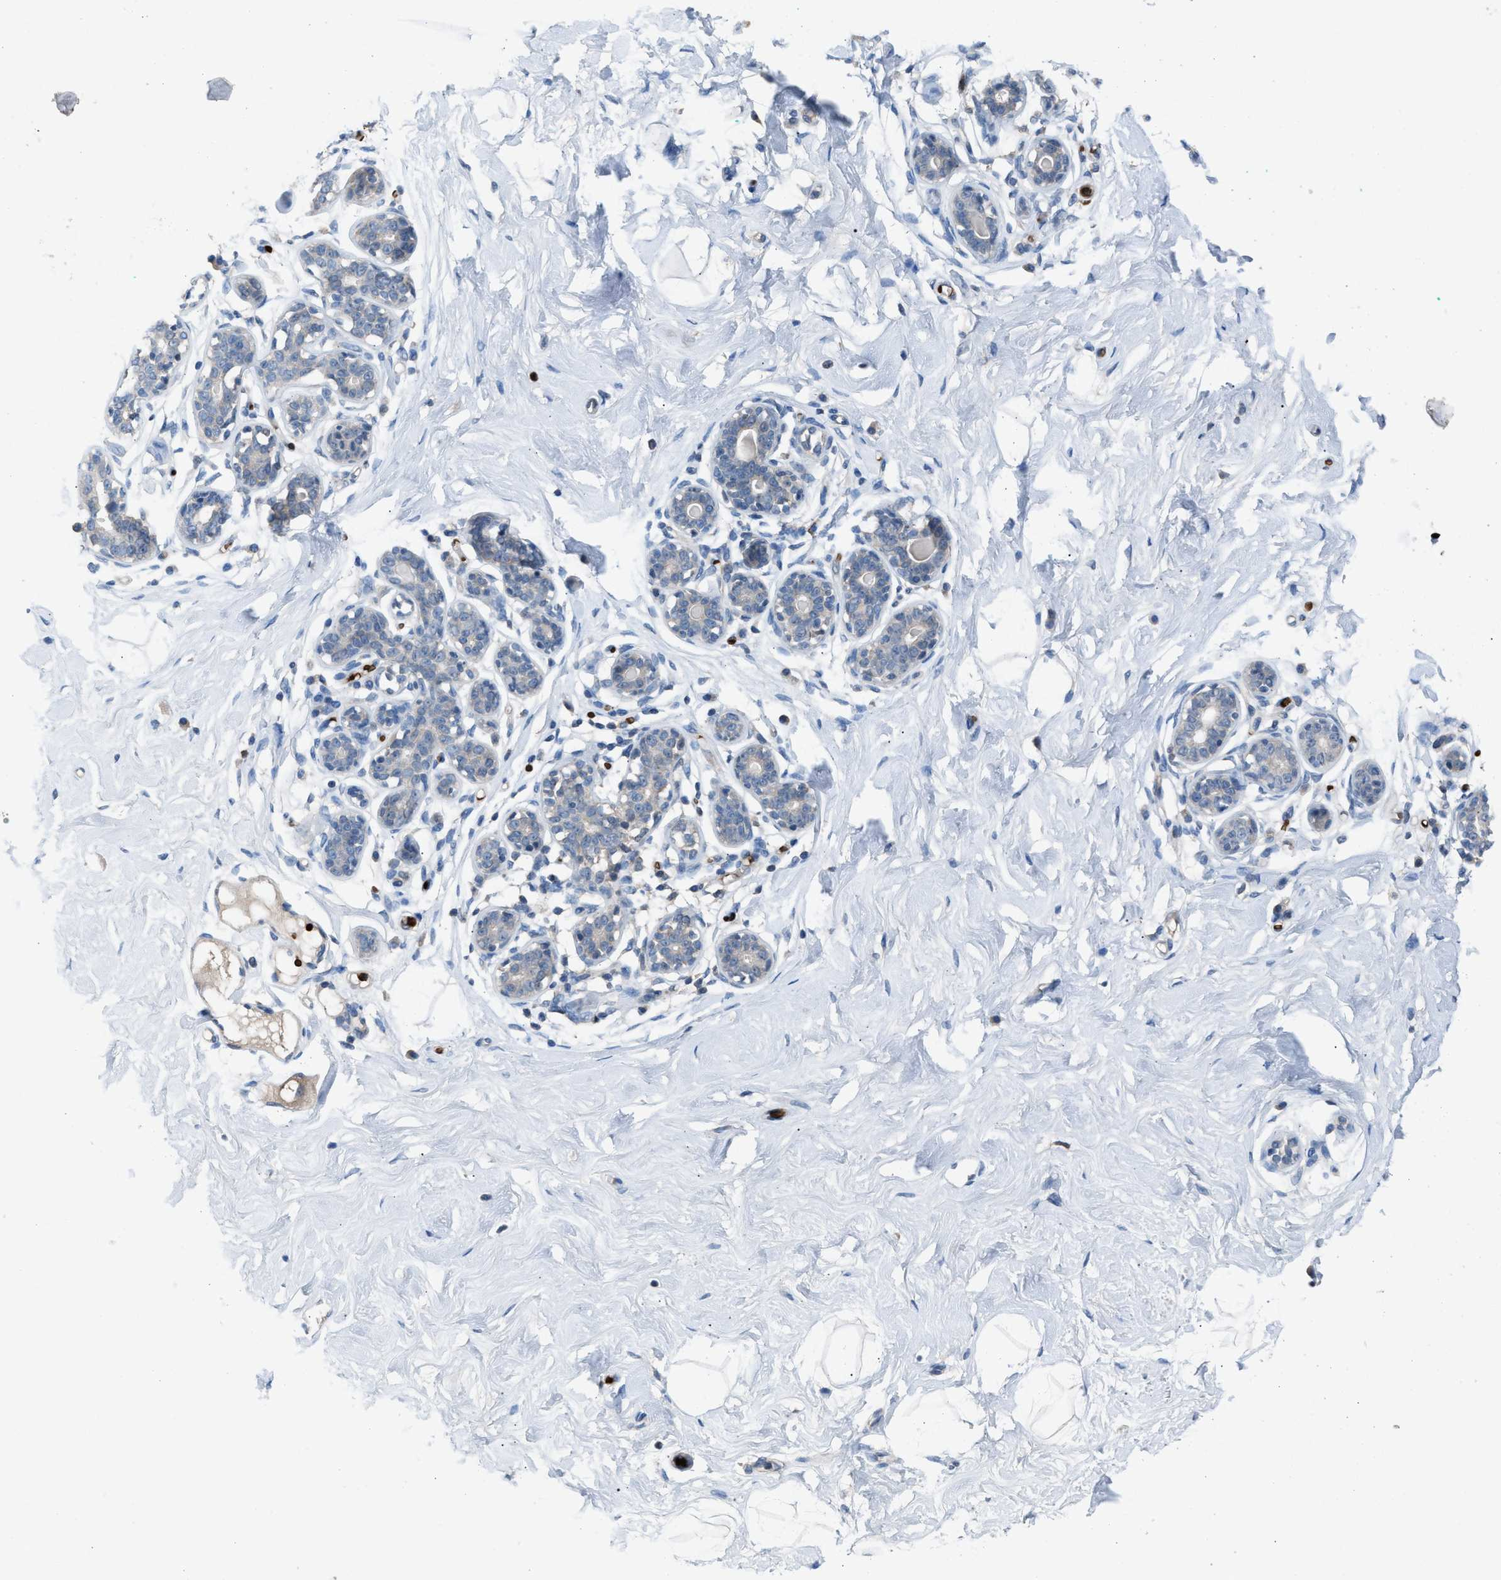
{"staining": {"intensity": "negative", "quantity": "none", "location": "none"}, "tissue": "breast", "cell_type": "Adipocytes", "image_type": "normal", "snomed": [{"axis": "morphology", "description": "Normal tissue, NOS"}, {"axis": "topography", "description": "Breast"}], "caption": "Protein analysis of normal breast displays no significant staining in adipocytes. Brightfield microscopy of immunohistochemistry (IHC) stained with DAB (3,3'-diaminobenzidine) (brown) and hematoxylin (blue), captured at high magnification.", "gene": "CFAP77", "patient": {"sex": "female", "age": 23}}